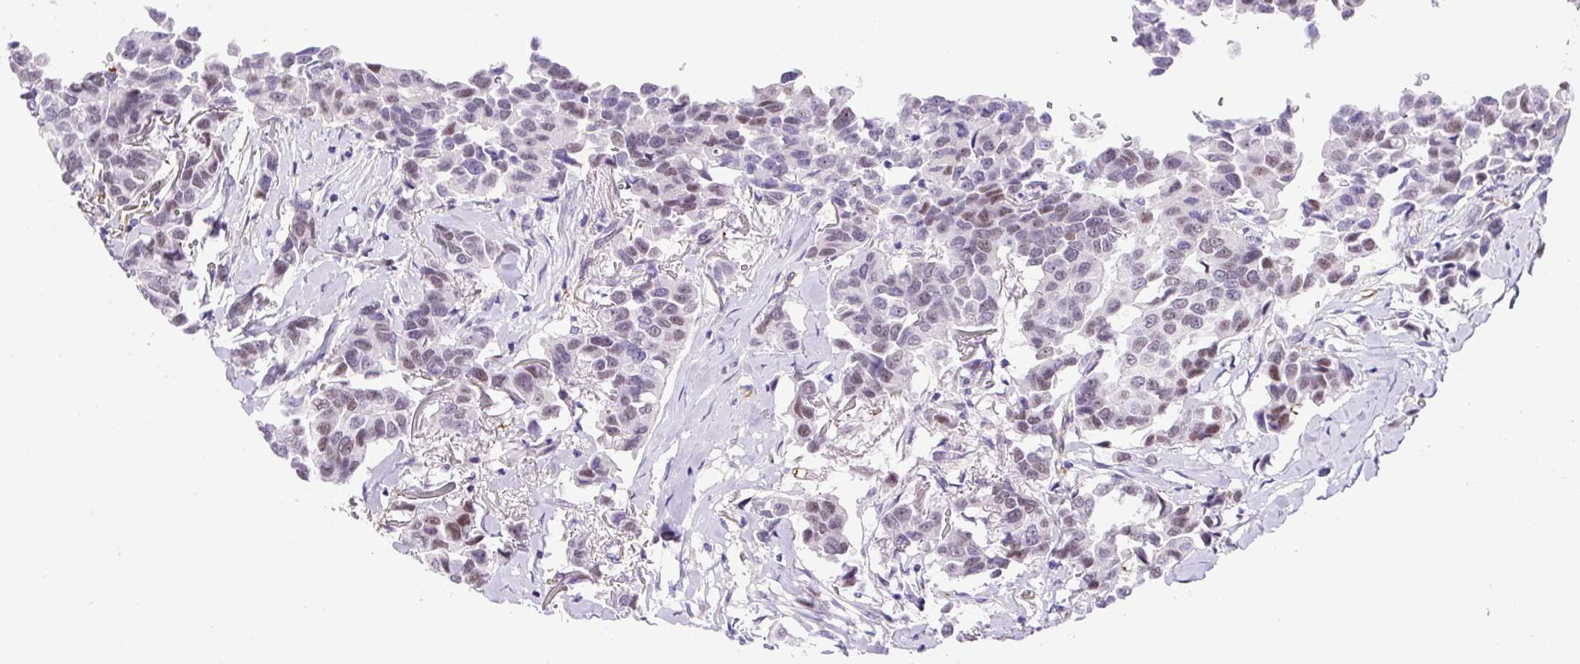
{"staining": {"intensity": "weak", "quantity": "25%-75%", "location": "nuclear"}, "tissue": "breast cancer", "cell_type": "Tumor cells", "image_type": "cancer", "snomed": [{"axis": "morphology", "description": "Duct carcinoma"}, {"axis": "topography", "description": "Breast"}], "caption": "Immunohistochemistry image of human infiltrating ductal carcinoma (breast) stained for a protein (brown), which shows low levels of weak nuclear positivity in about 25%-75% of tumor cells.", "gene": "ASB4", "patient": {"sex": "female", "age": 80}}